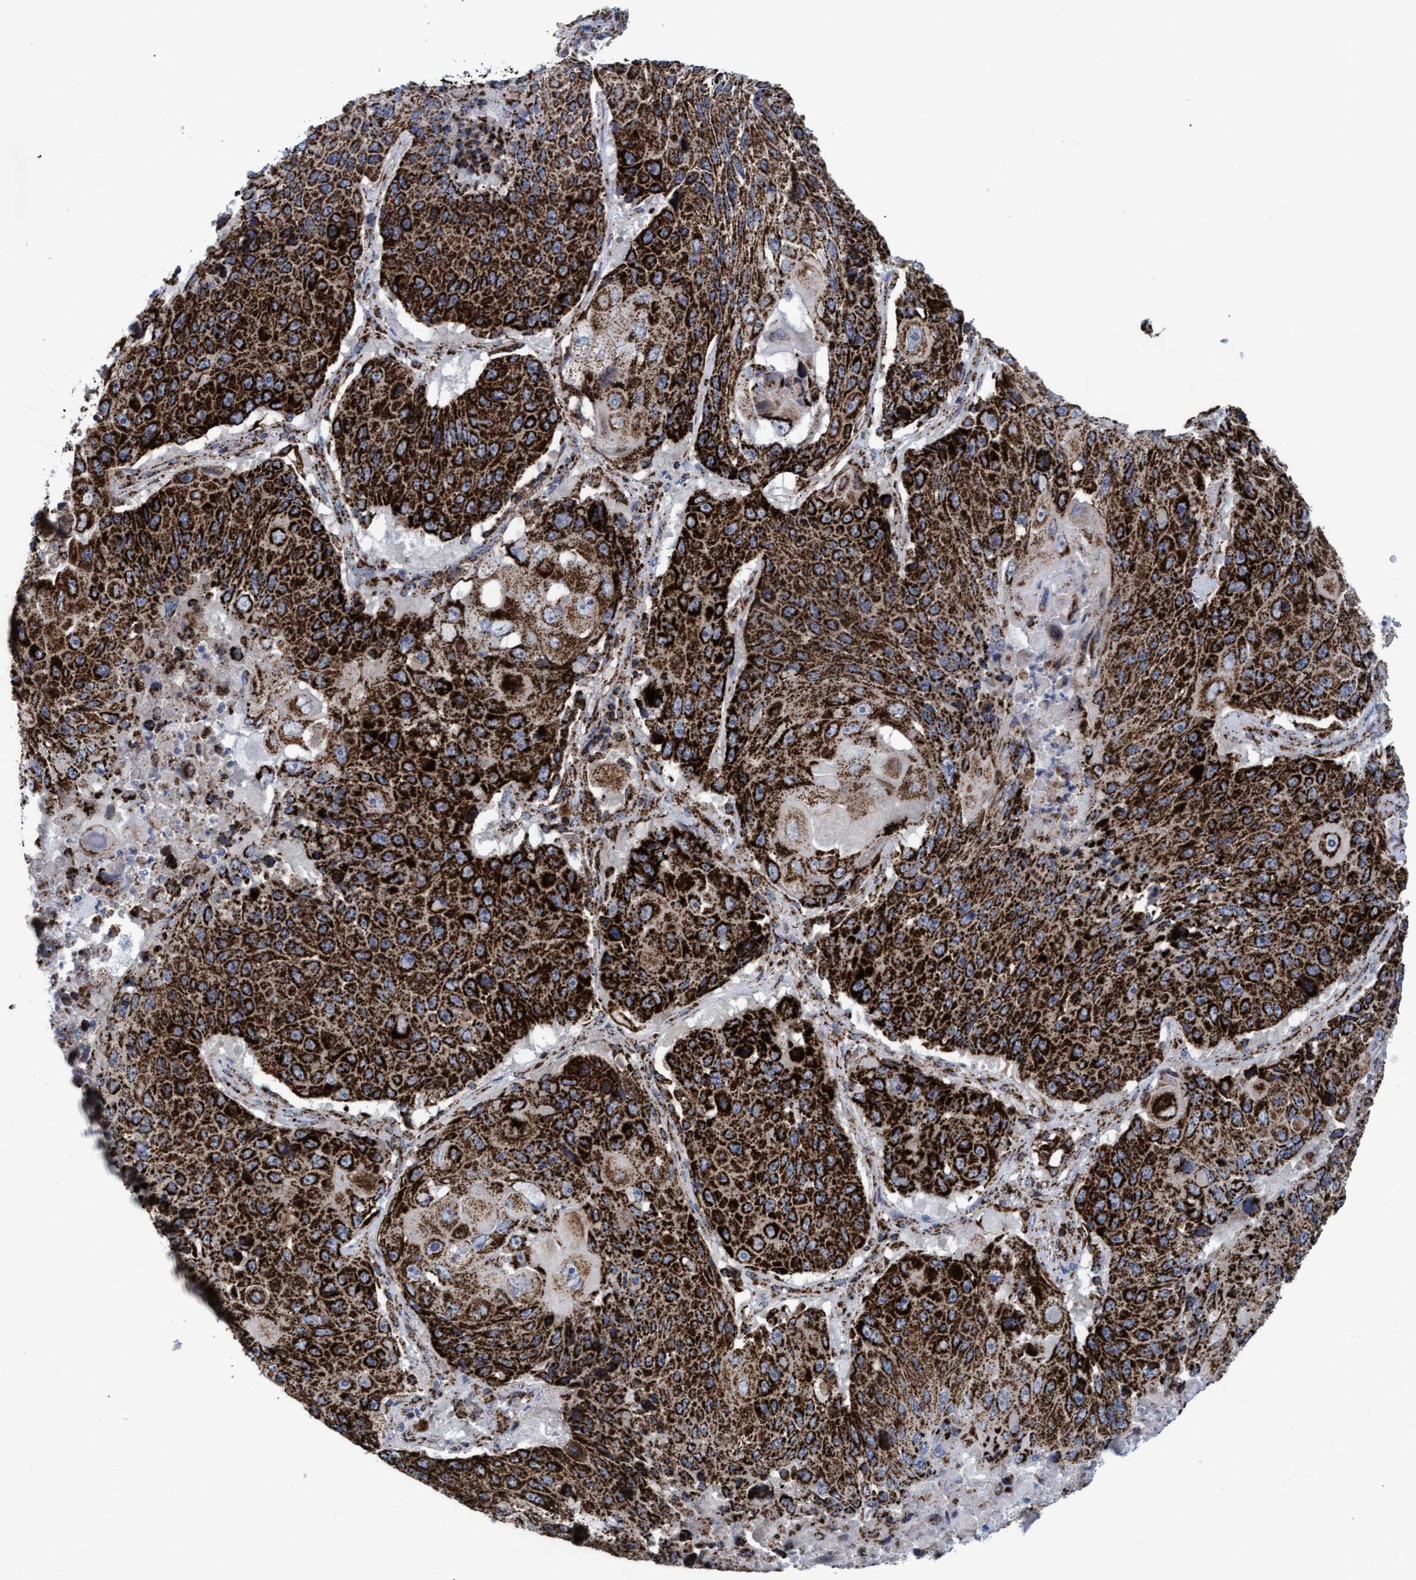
{"staining": {"intensity": "strong", "quantity": ">75%", "location": "cytoplasmic/membranous"}, "tissue": "lung cancer", "cell_type": "Tumor cells", "image_type": "cancer", "snomed": [{"axis": "morphology", "description": "Squamous cell carcinoma, NOS"}, {"axis": "topography", "description": "Lung"}], "caption": "Immunohistochemical staining of human lung cancer displays strong cytoplasmic/membranous protein positivity in approximately >75% of tumor cells.", "gene": "MRPL38", "patient": {"sex": "male", "age": 61}}